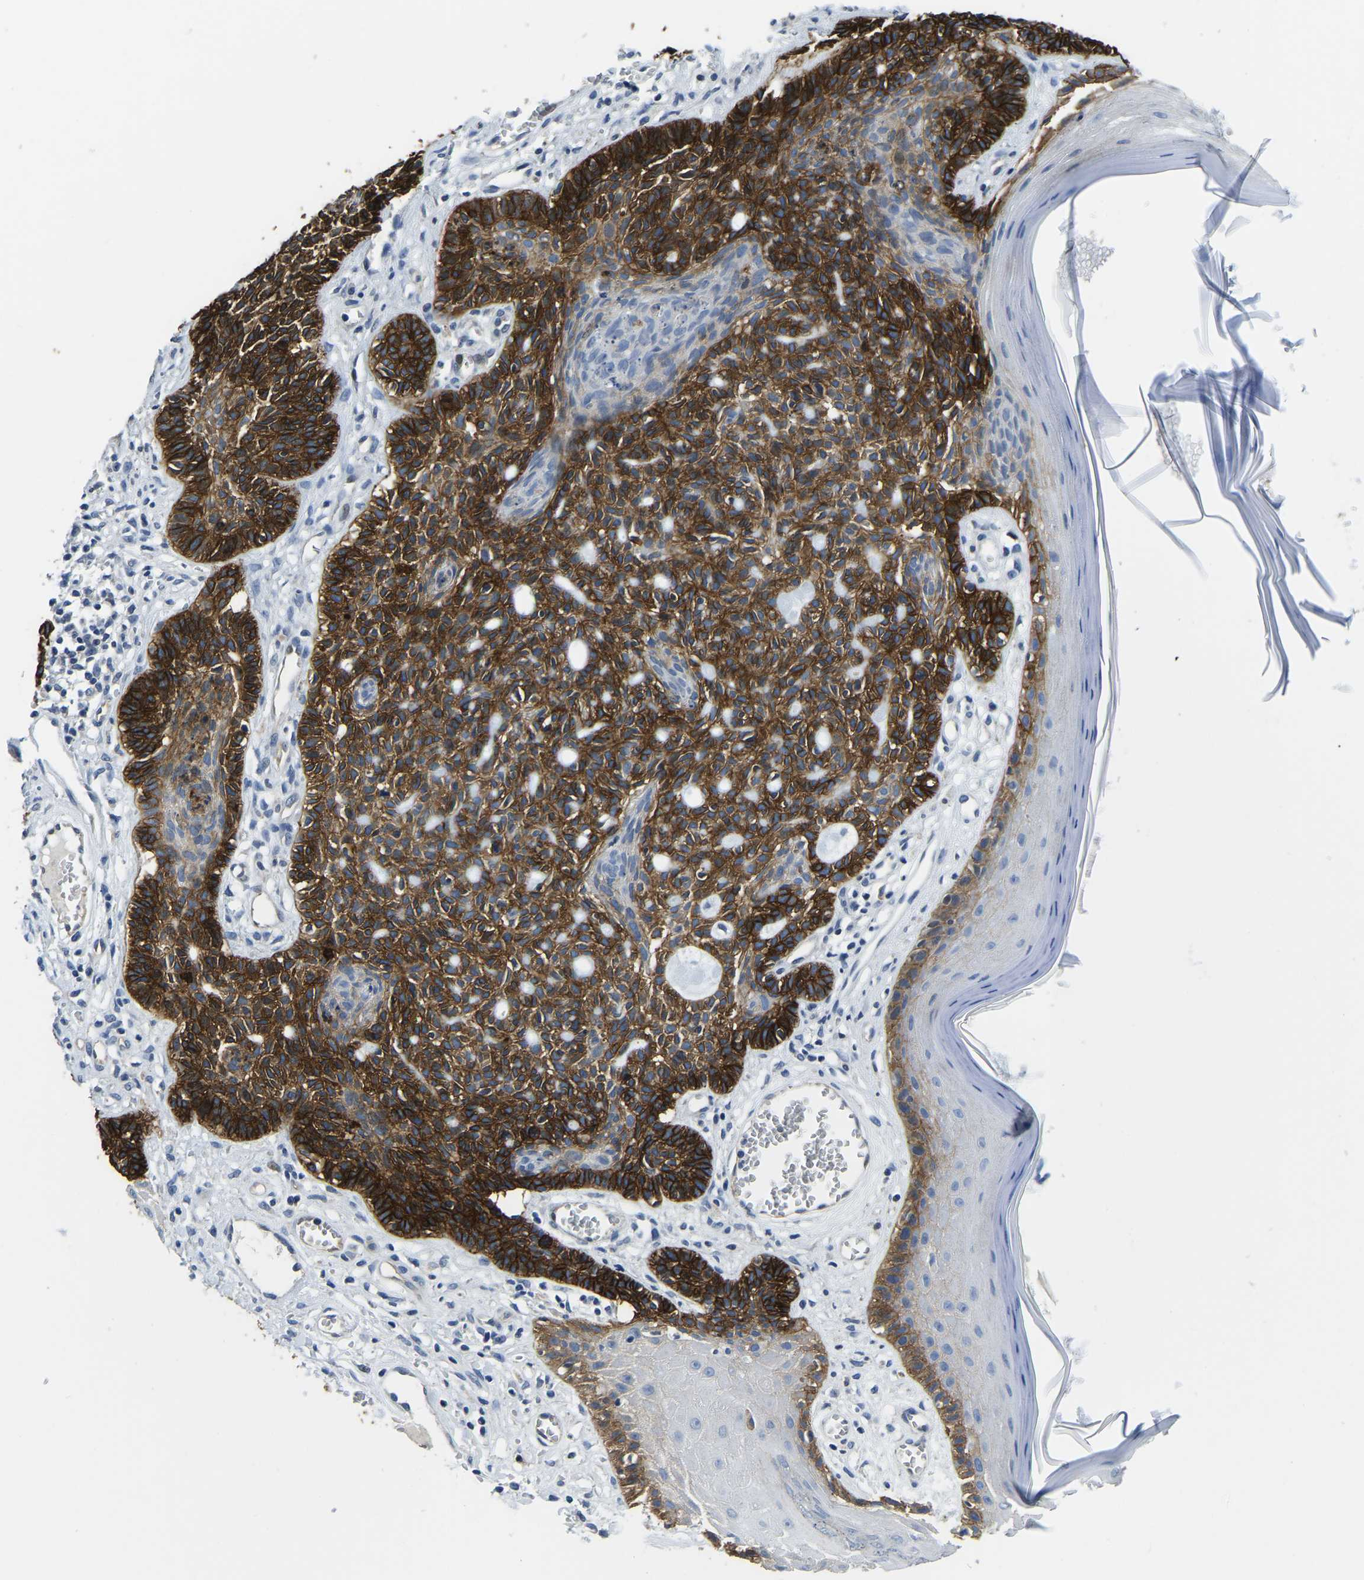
{"staining": {"intensity": "strong", "quantity": ">75%", "location": "cytoplasmic/membranous"}, "tissue": "skin cancer", "cell_type": "Tumor cells", "image_type": "cancer", "snomed": [{"axis": "morphology", "description": "Basal cell carcinoma"}, {"axis": "topography", "description": "Skin"}], "caption": "Approximately >75% of tumor cells in human skin cancer (basal cell carcinoma) demonstrate strong cytoplasmic/membranous protein expression as visualized by brown immunohistochemical staining.", "gene": "ITGA2", "patient": {"sex": "male", "age": 67}}